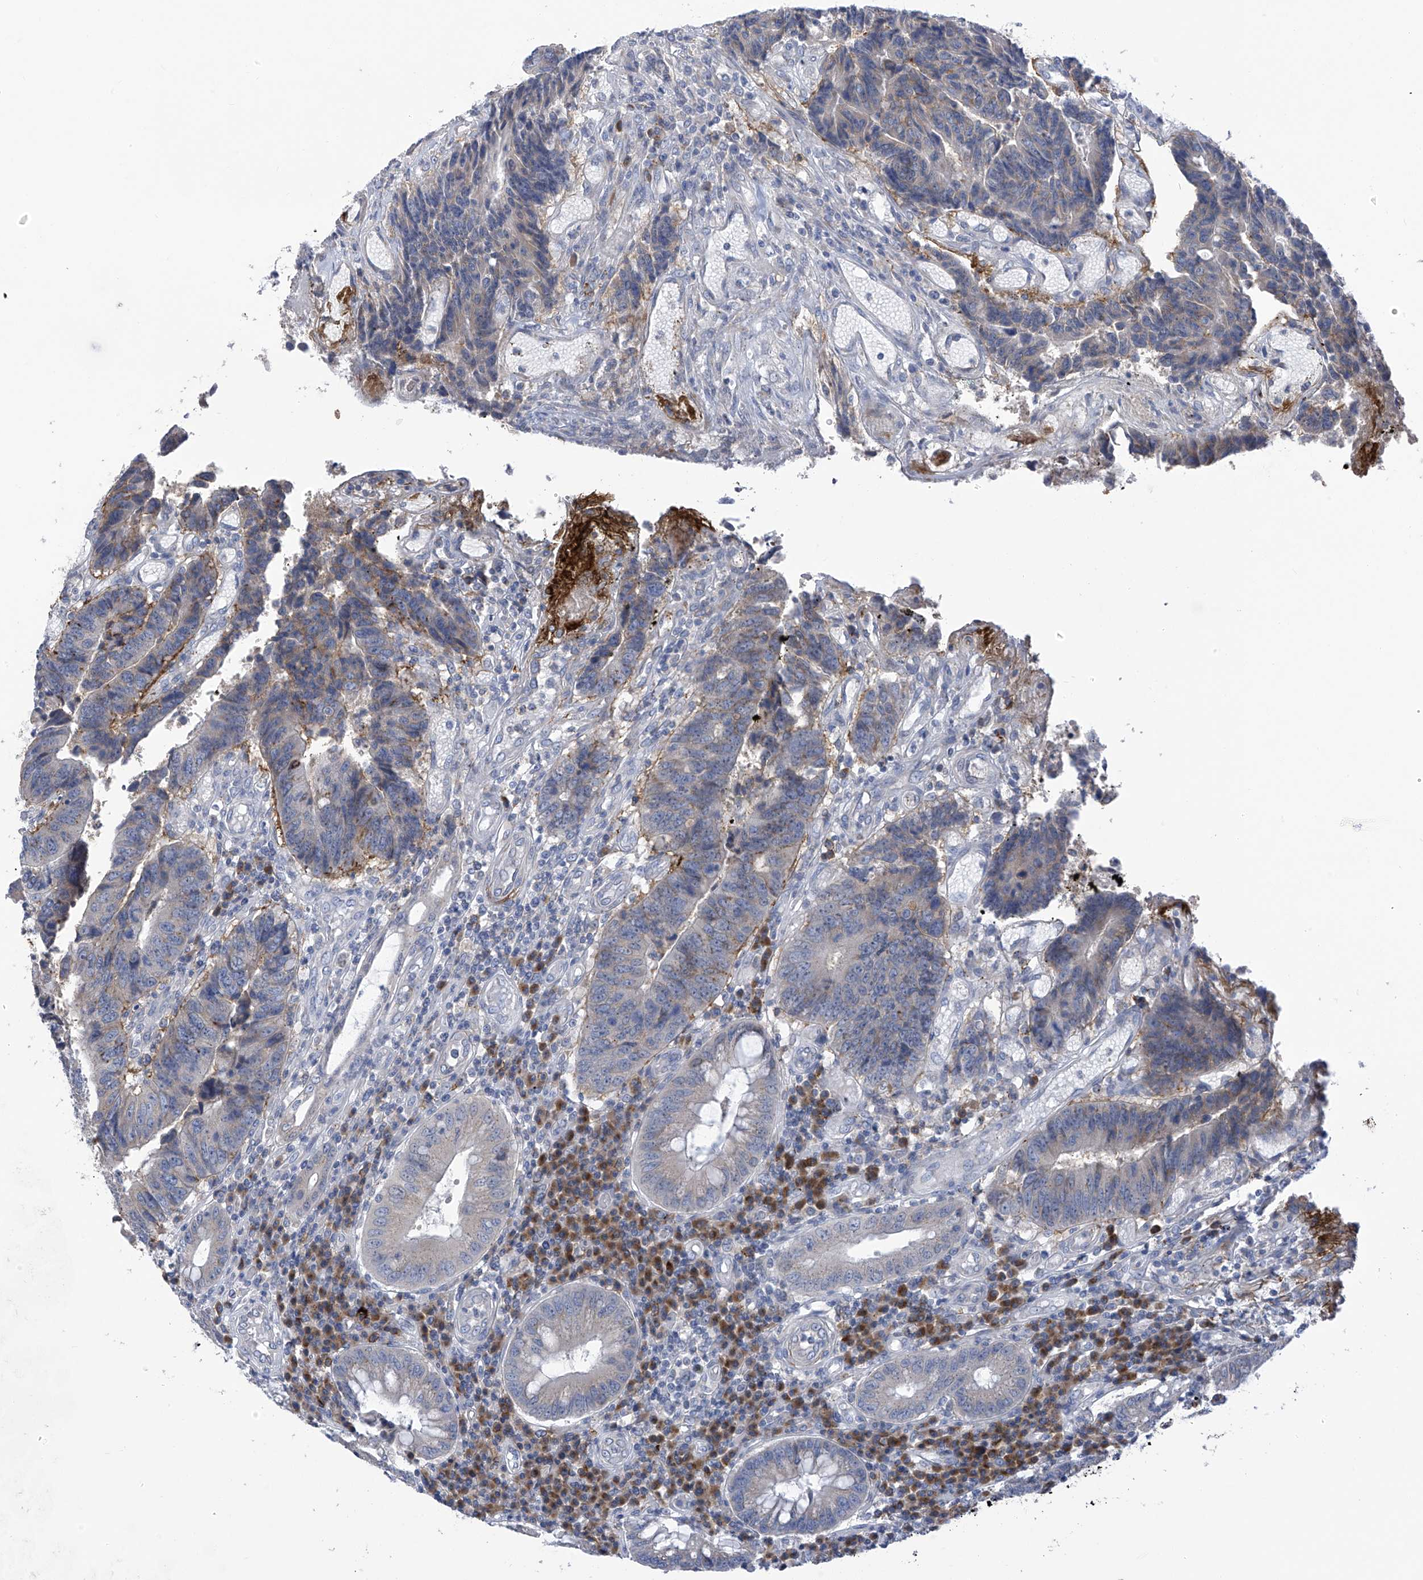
{"staining": {"intensity": "moderate", "quantity": "<25%", "location": "cytoplasmic/membranous"}, "tissue": "colorectal cancer", "cell_type": "Tumor cells", "image_type": "cancer", "snomed": [{"axis": "morphology", "description": "Adenocarcinoma, NOS"}, {"axis": "topography", "description": "Rectum"}], "caption": "Immunohistochemical staining of colorectal cancer demonstrates moderate cytoplasmic/membranous protein positivity in about <25% of tumor cells. Using DAB (3,3'-diaminobenzidine) (brown) and hematoxylin (blue) stains, captured at high magnification using brightfield microscopy.", "gene": "SLCO4A1", "patient": {"sex": "male", "age": 84}}